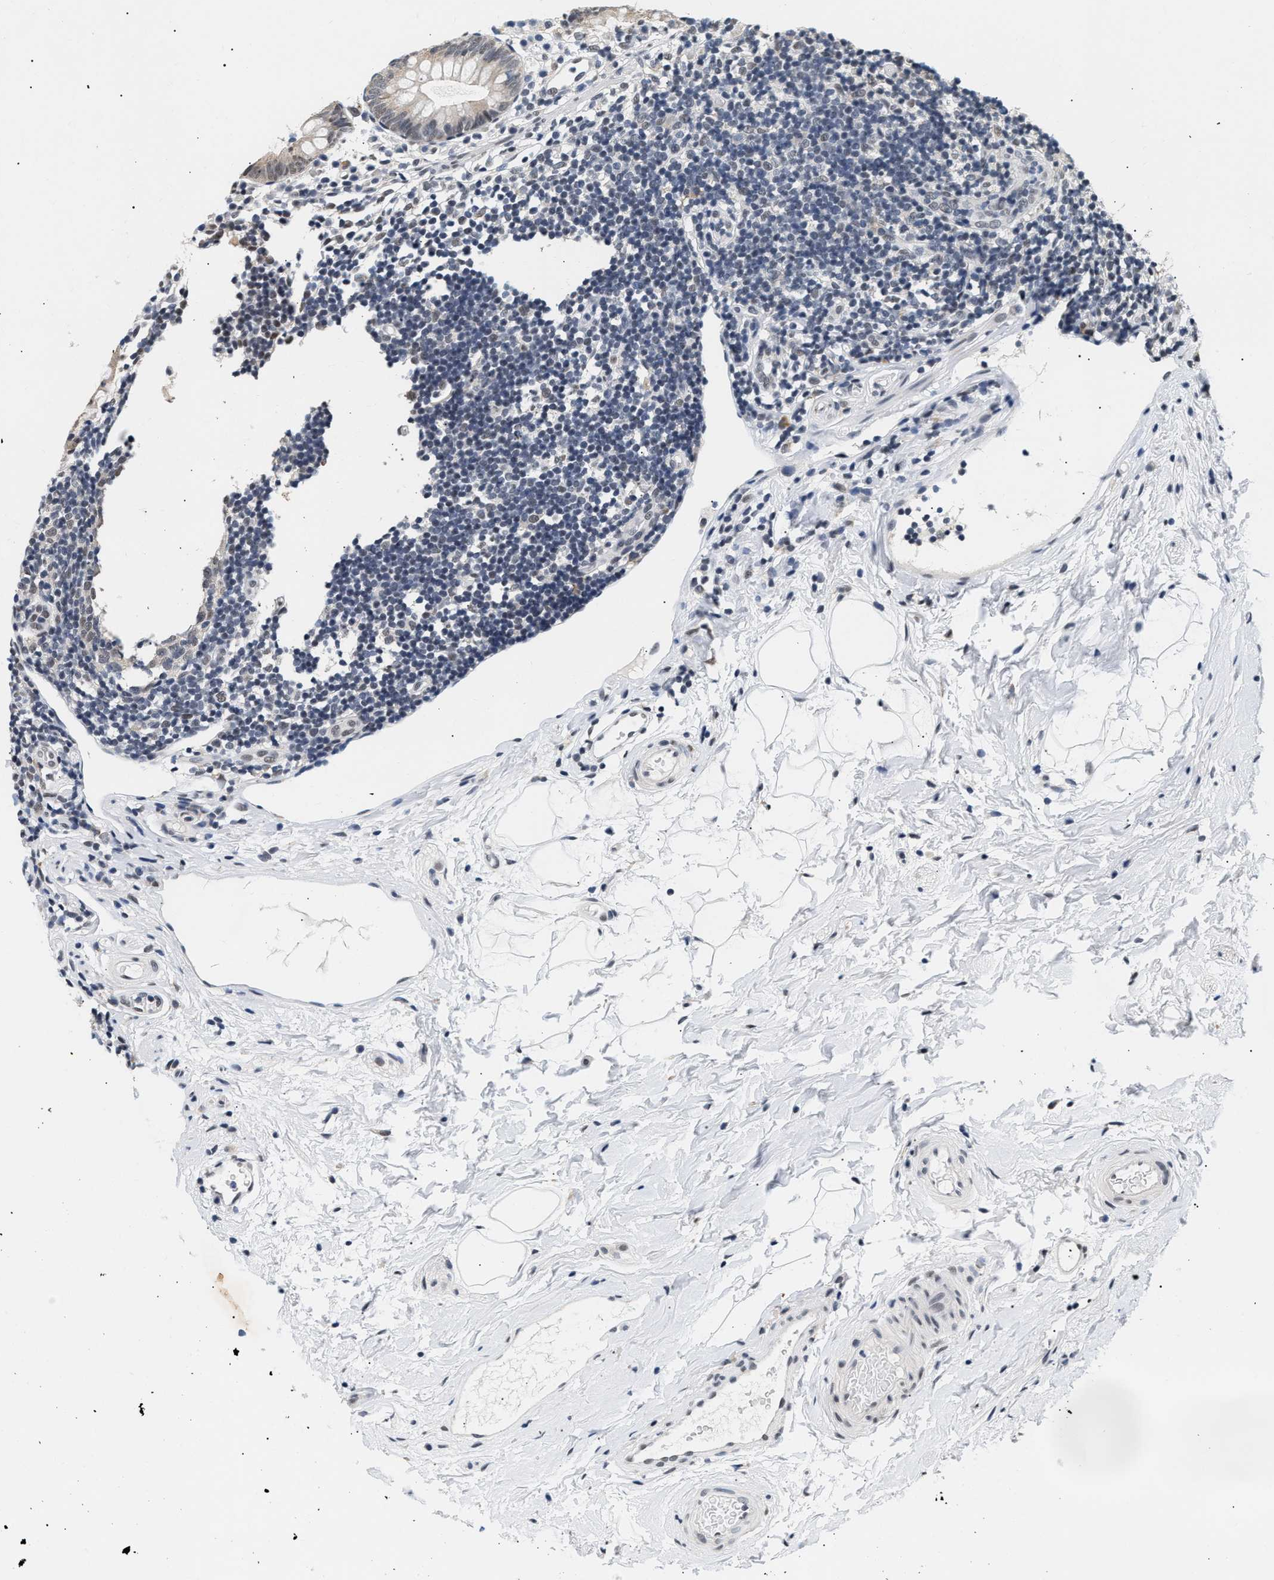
{"staining": {"intensity": "weak", "quantity": "25%-75%", "location": "nuclear"}, "tissue": "appendix", "cell_type": "Glandular cells", "image_type": "normal", "snomed": [{"axis": "morphology", "description": "Normal tissue, NOS"}, {"axis": "topography", "description": "Appendix"}], "caption": "A histopathology image showing weak nuclear expression in approximately 25%-75% of glandular cells in unremarkable appendix, as visualized by brown immunohistochemical staining.", "gene": "THOC1", "patient": {"sex": "female", "age": 20}}